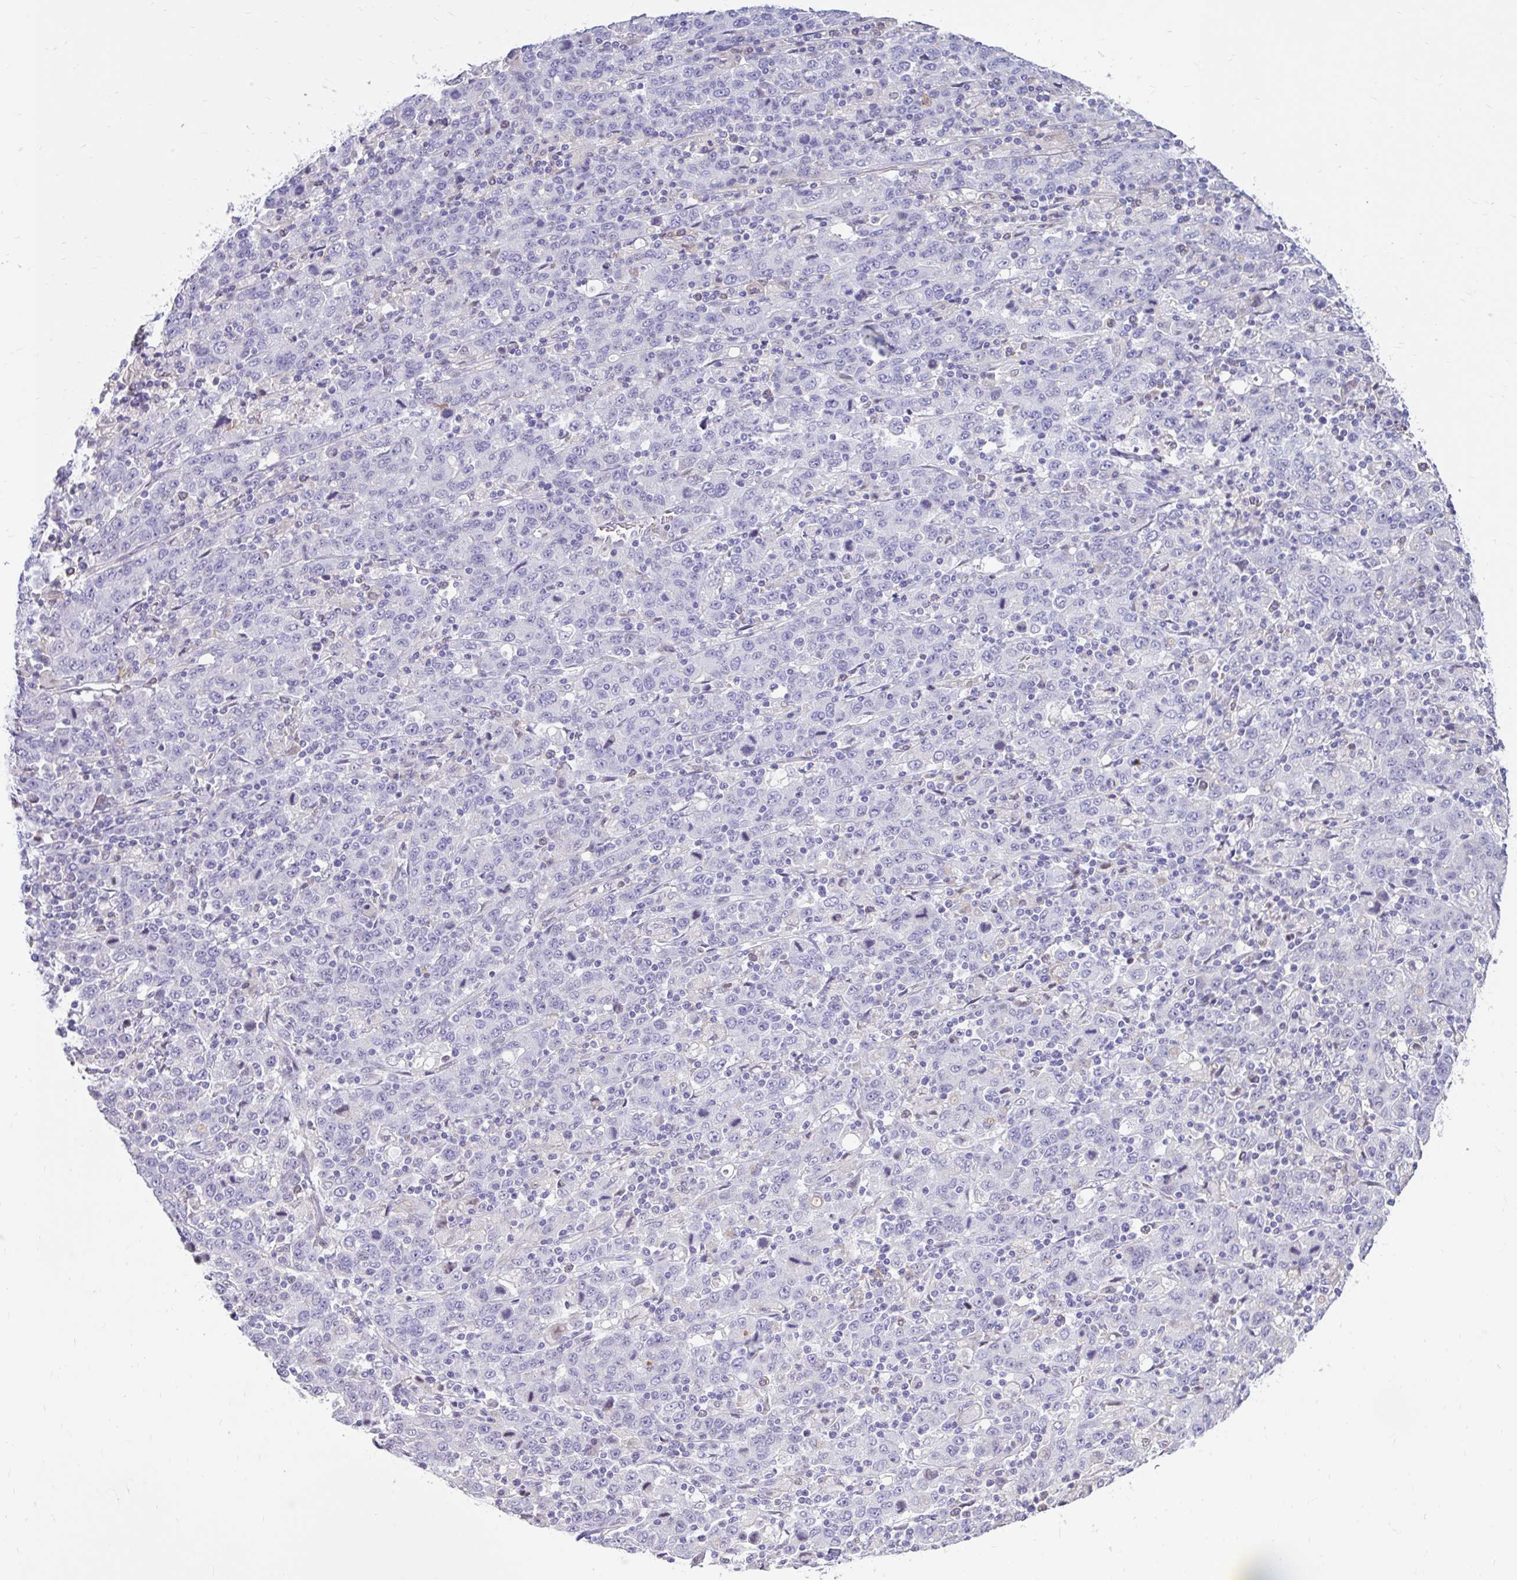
{"staining": {"intensity": "negative", "quantity": "none", "location": "none"}, "tissue": "stomach cancer", "cell_type": "Tumor cells", "image_type": "cancer", "snomed": [{"axis": "morphology", "description": "Adenocarcinoma, NOS"}, {"axis": "topography", "description": "Stomach, upper"}], "caption": "Stomach adenocarcinoma stained for a protein using IHC reveals no positivity tumor cells.", "gene": "NHLH2", "patient": {"sex": "male", "age": 69}}